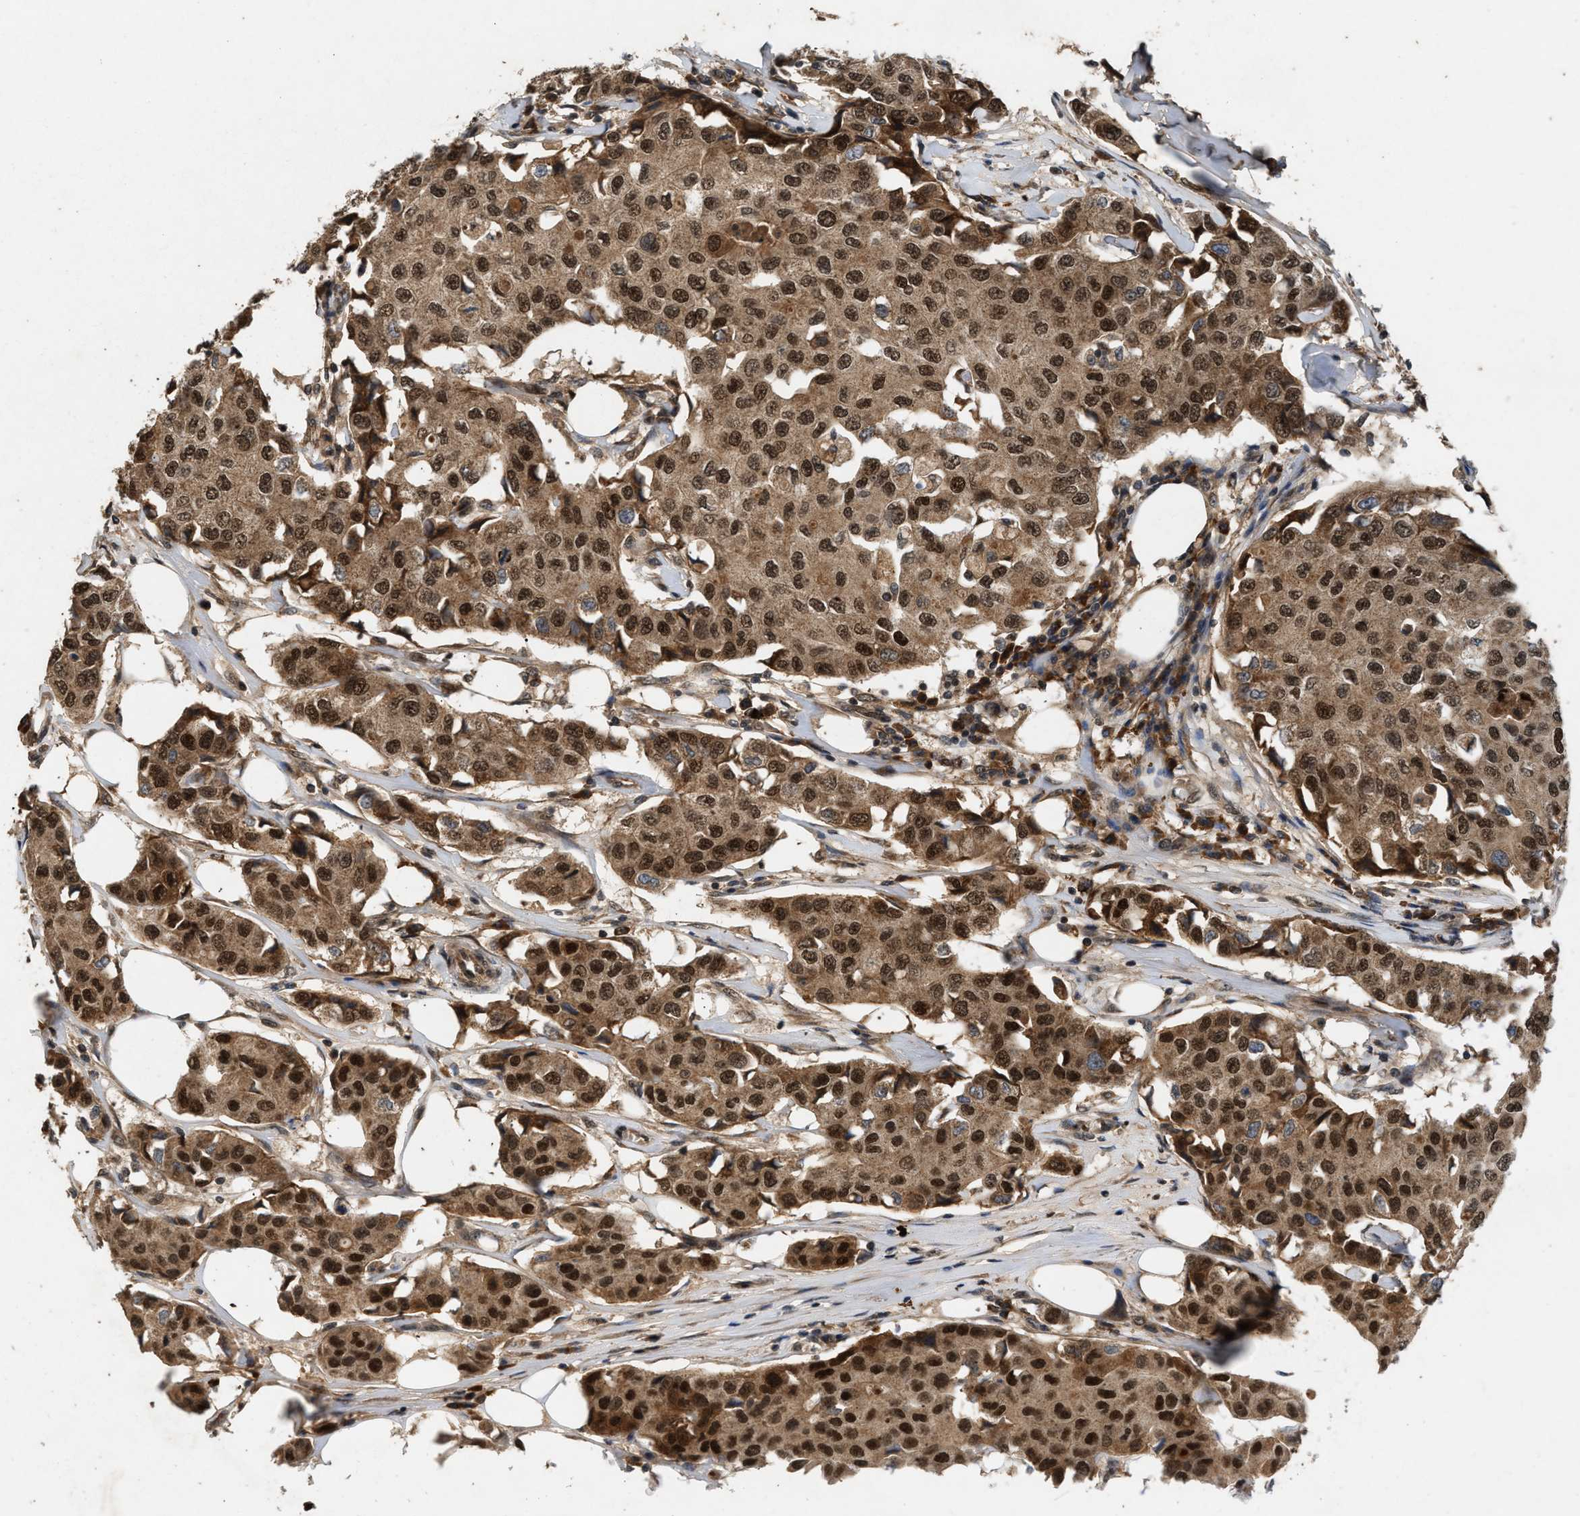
{"staining": {"intensity": "moderate", "quantity": ">75%", "location": "cytoplasmic/membranous,nuclear"}, "tissue": "breast cancer", "cell_type": "Tumor cells", "image_type": "cancer", "snomed": [{"axis": "morphology", "description": "Duct carcinoma"}, {"axis": "topography", "description": "Breast"}], "caption": "Moderate cytoplasmic/membranous and nuclear expression for a protein is seen in approximately >75% of tumor cells of breast cancer using immunohistochemistry.", "gene": "RUSC2", "patient": {"sex": "female", "age": 80}}